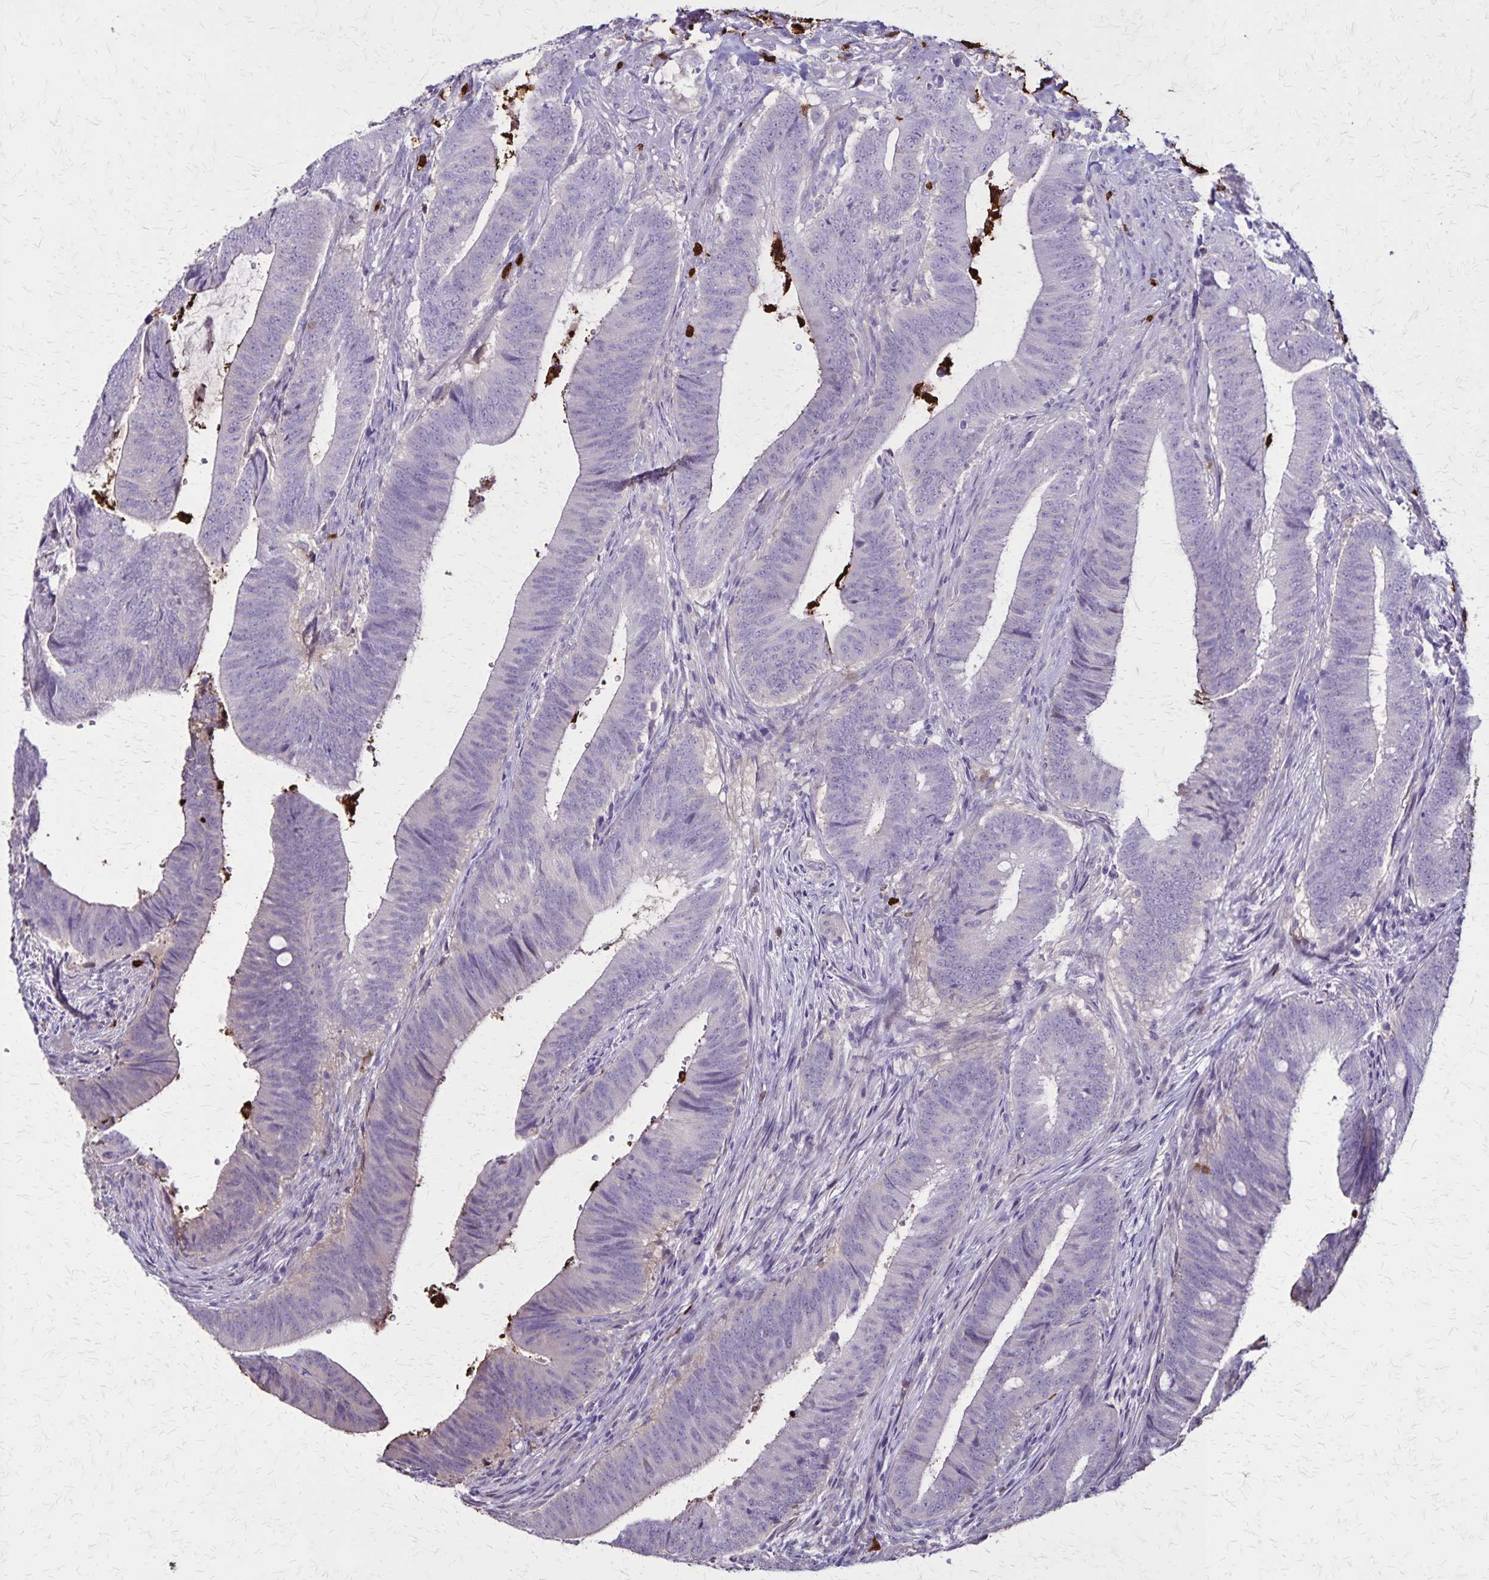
{"staining": {"intensity": "negative", "quantity": "none", "location": "none"}, "tissue": "colorectal cancer", "cell_type": "Tumor cells", "image_type": "cancer", "snomed": [{"axis": "morphology", "description": "Adenocarcinoma, NOS"}, {"axis": "topography", "description": "Colon"}], "caption": "A high-resolution histopathology image shows IHC staining of colorectal cancer (adenocarcinoma), which reveals no significant positivity in tumor cells.", "gene": "ULBP3", "patient": {"sex": "female", "age": 43}}